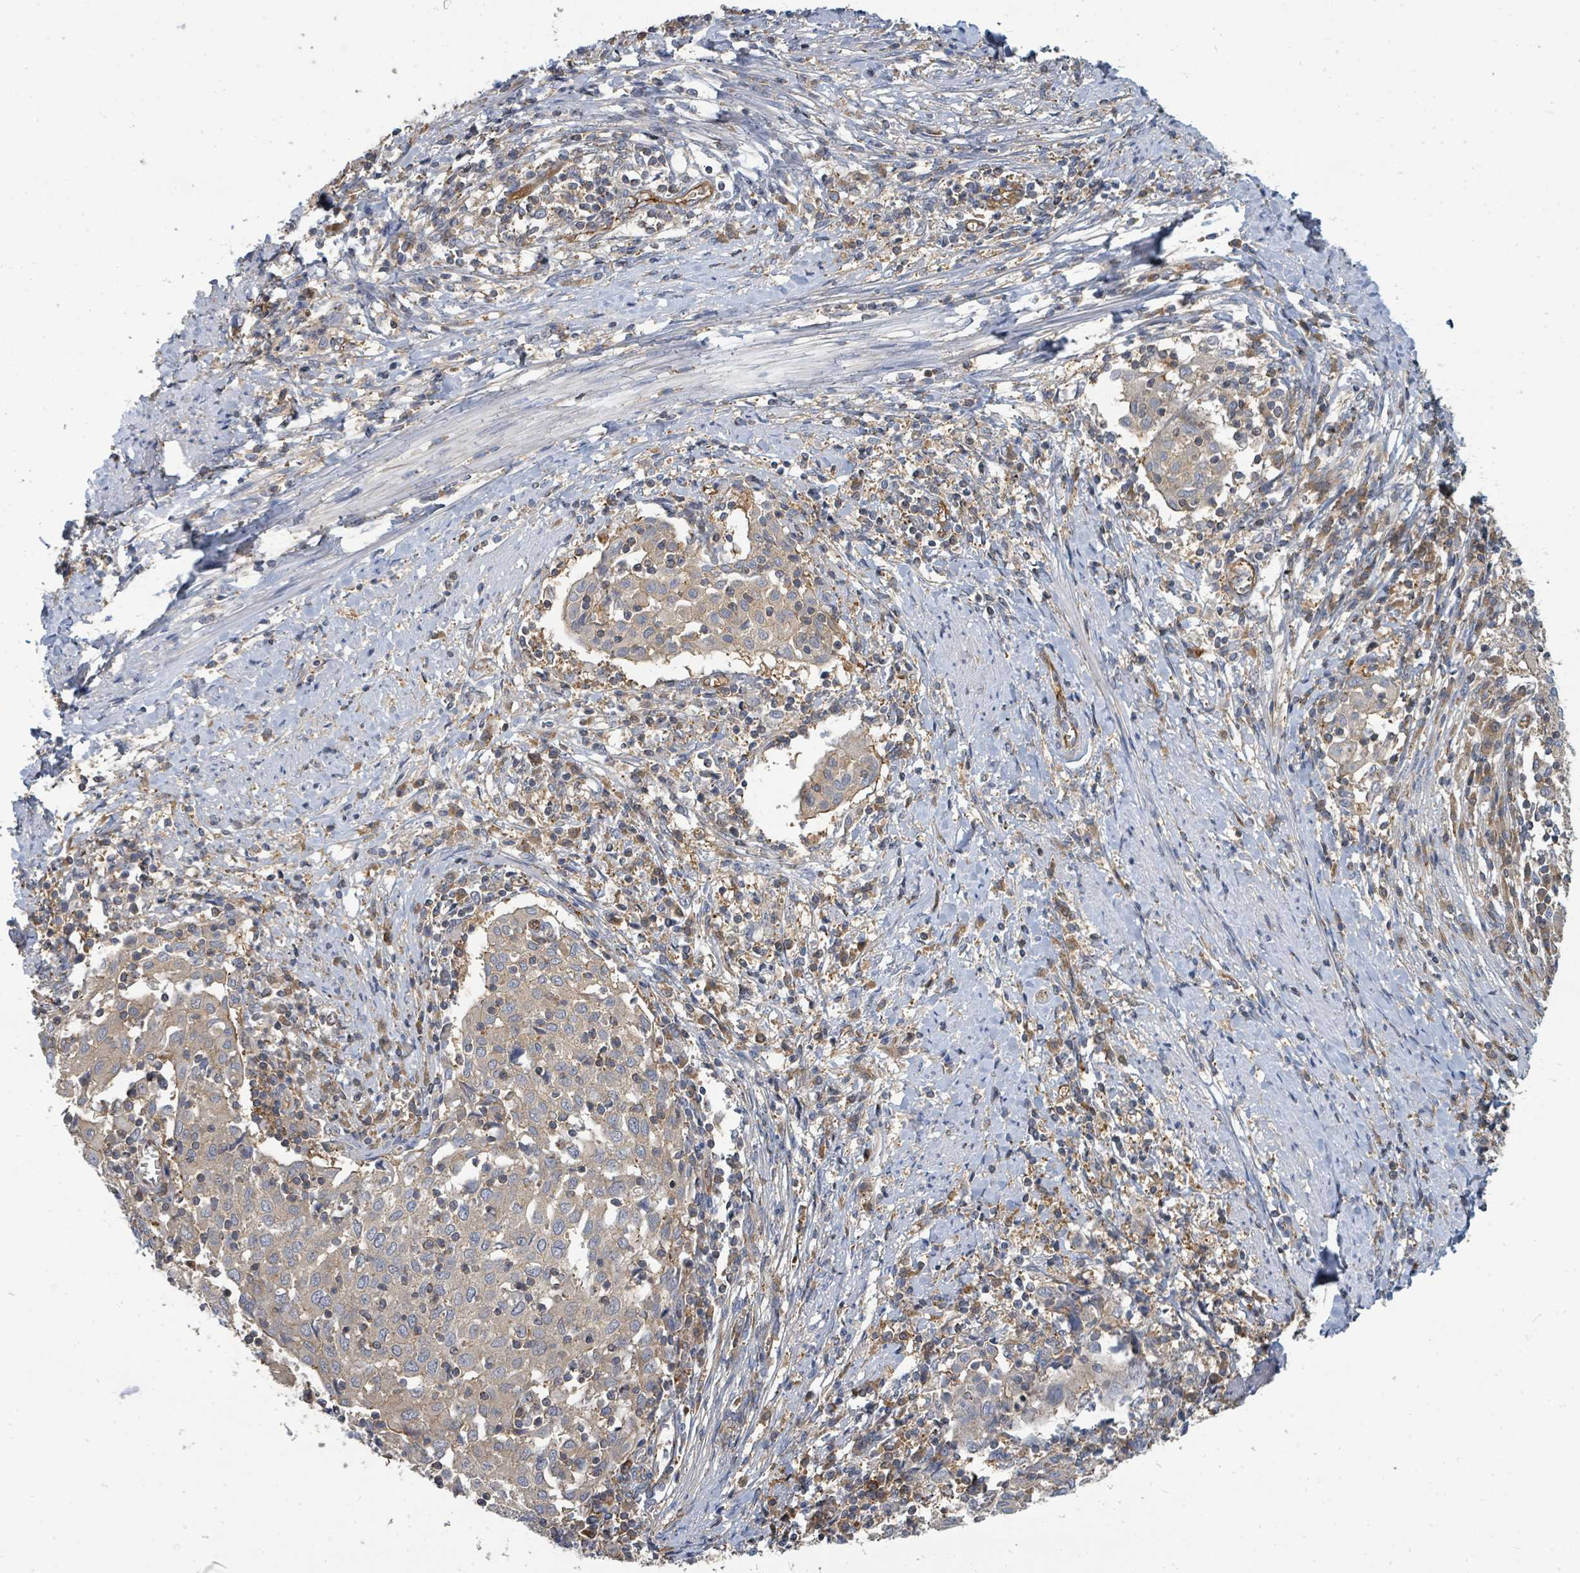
{"staining": {"intensity": "weak", "quantity": "25%-75%", "location": "cytoplasmic/membranous"}, "tissue": "cervical cancer", "cell_type": "Tumor cells", "image_type": "cancer", "snomed": [{"axis": "morphology", "description": "Squamous cell carcinoma, NOS"}, {"axis": "topography", "description": "Cervix"}], "caption": "A brown stain highlights weak cytoplasmic/membranous positivity of a protein in squamous cell carcinoma (cervical) tumor cells.", "gene": "BOLA2B", "patient": {"sex": "female", "age": 52}}